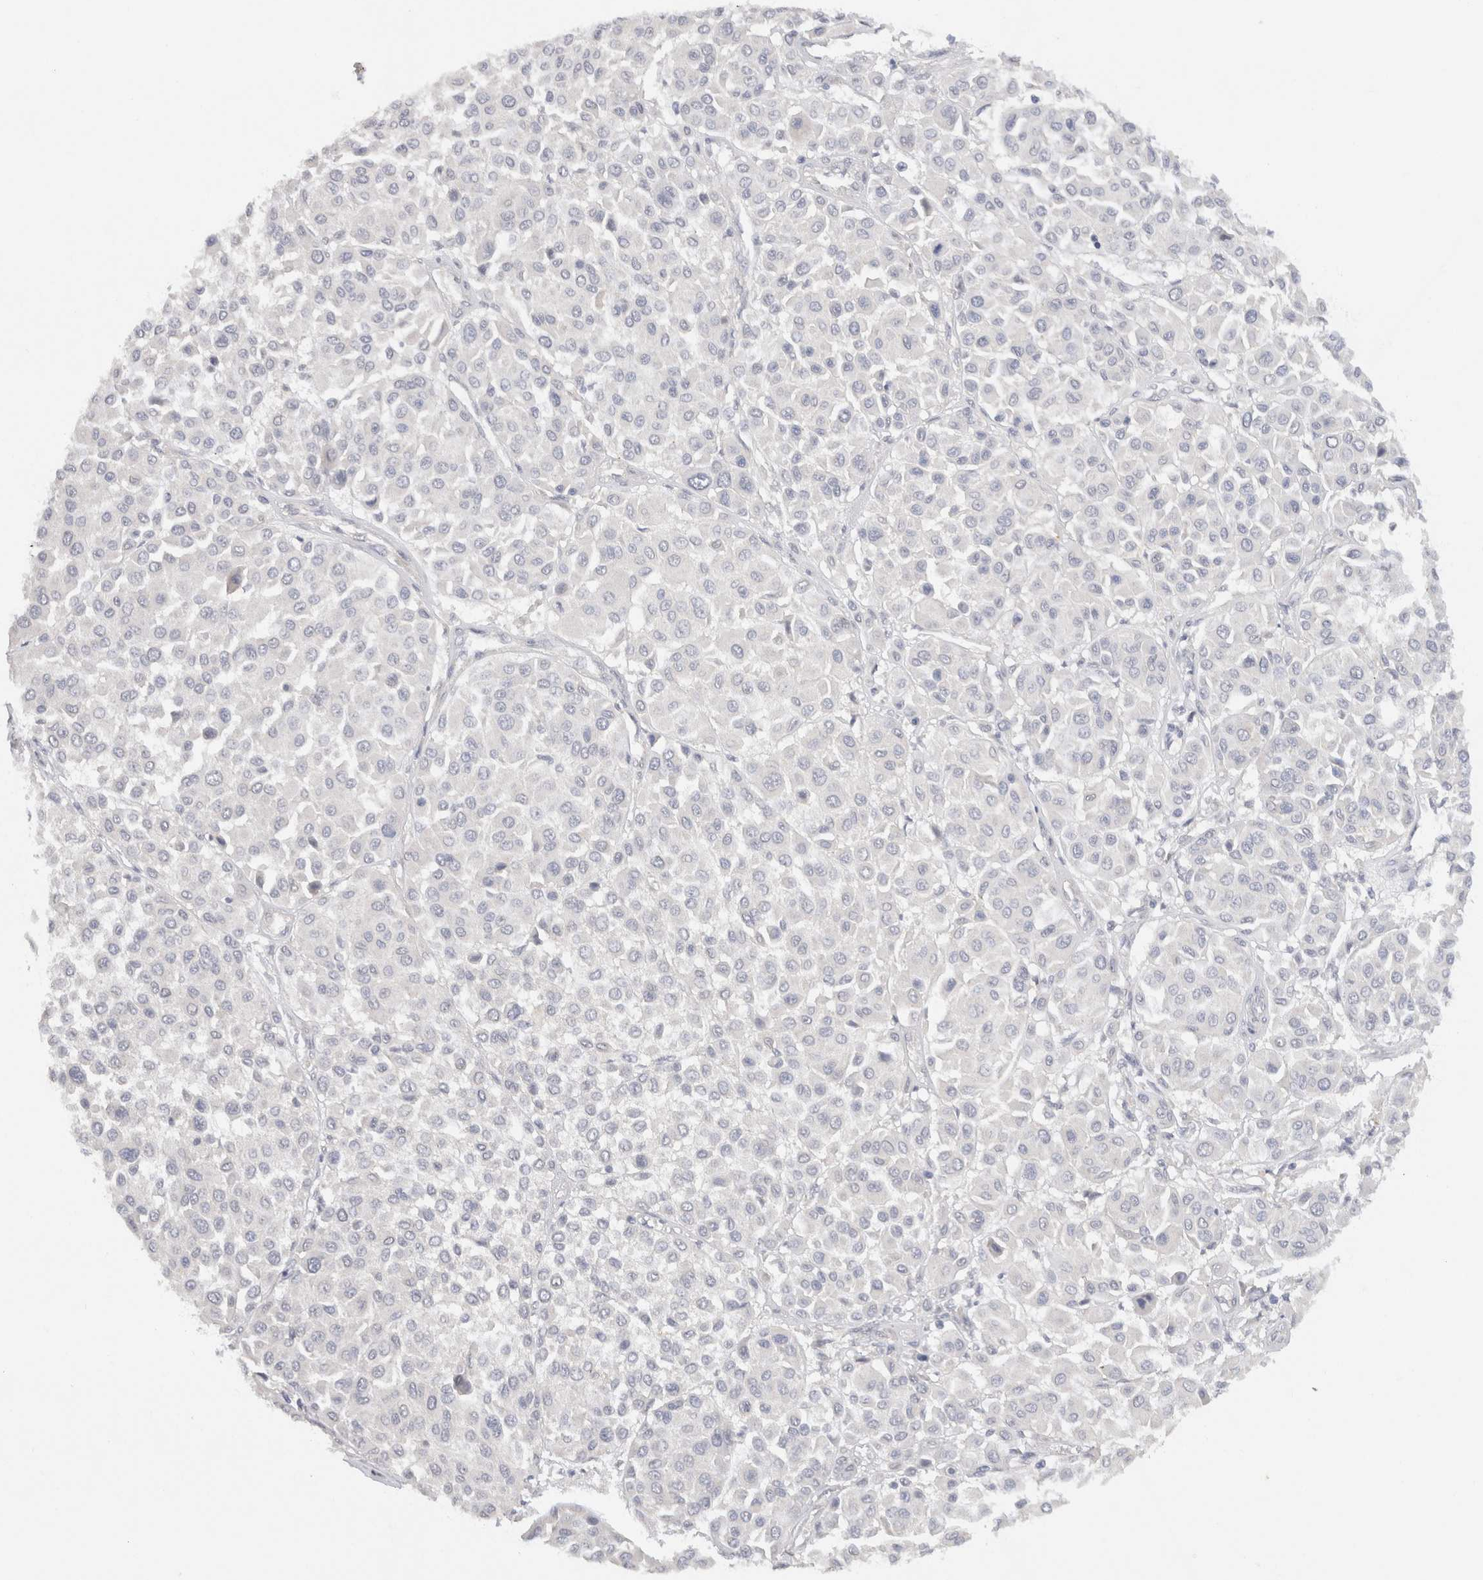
{"staining": {"intensity": "negative", "quantity": "none", "location": "none"}, "tissue": "melanoma", "cell_type": "Tumor cells", "image_type": "cancer", "snomed": [{"axis": "morphology", "description": "Malignant melanoma, Metastatic site"}, {"axis": "topography", "description": "Soft tissue"}], "caption": "Tumor cells show no significant protein staining in malignant melanoma (metastatic site). The staining is performed using DAB (3,3'-diaminobenzidine) brown chromogen with nuclei counter-stained in using hematoxylin.", "gene": "CHRM4", "patient": {"sex": "male", "age": 41}}